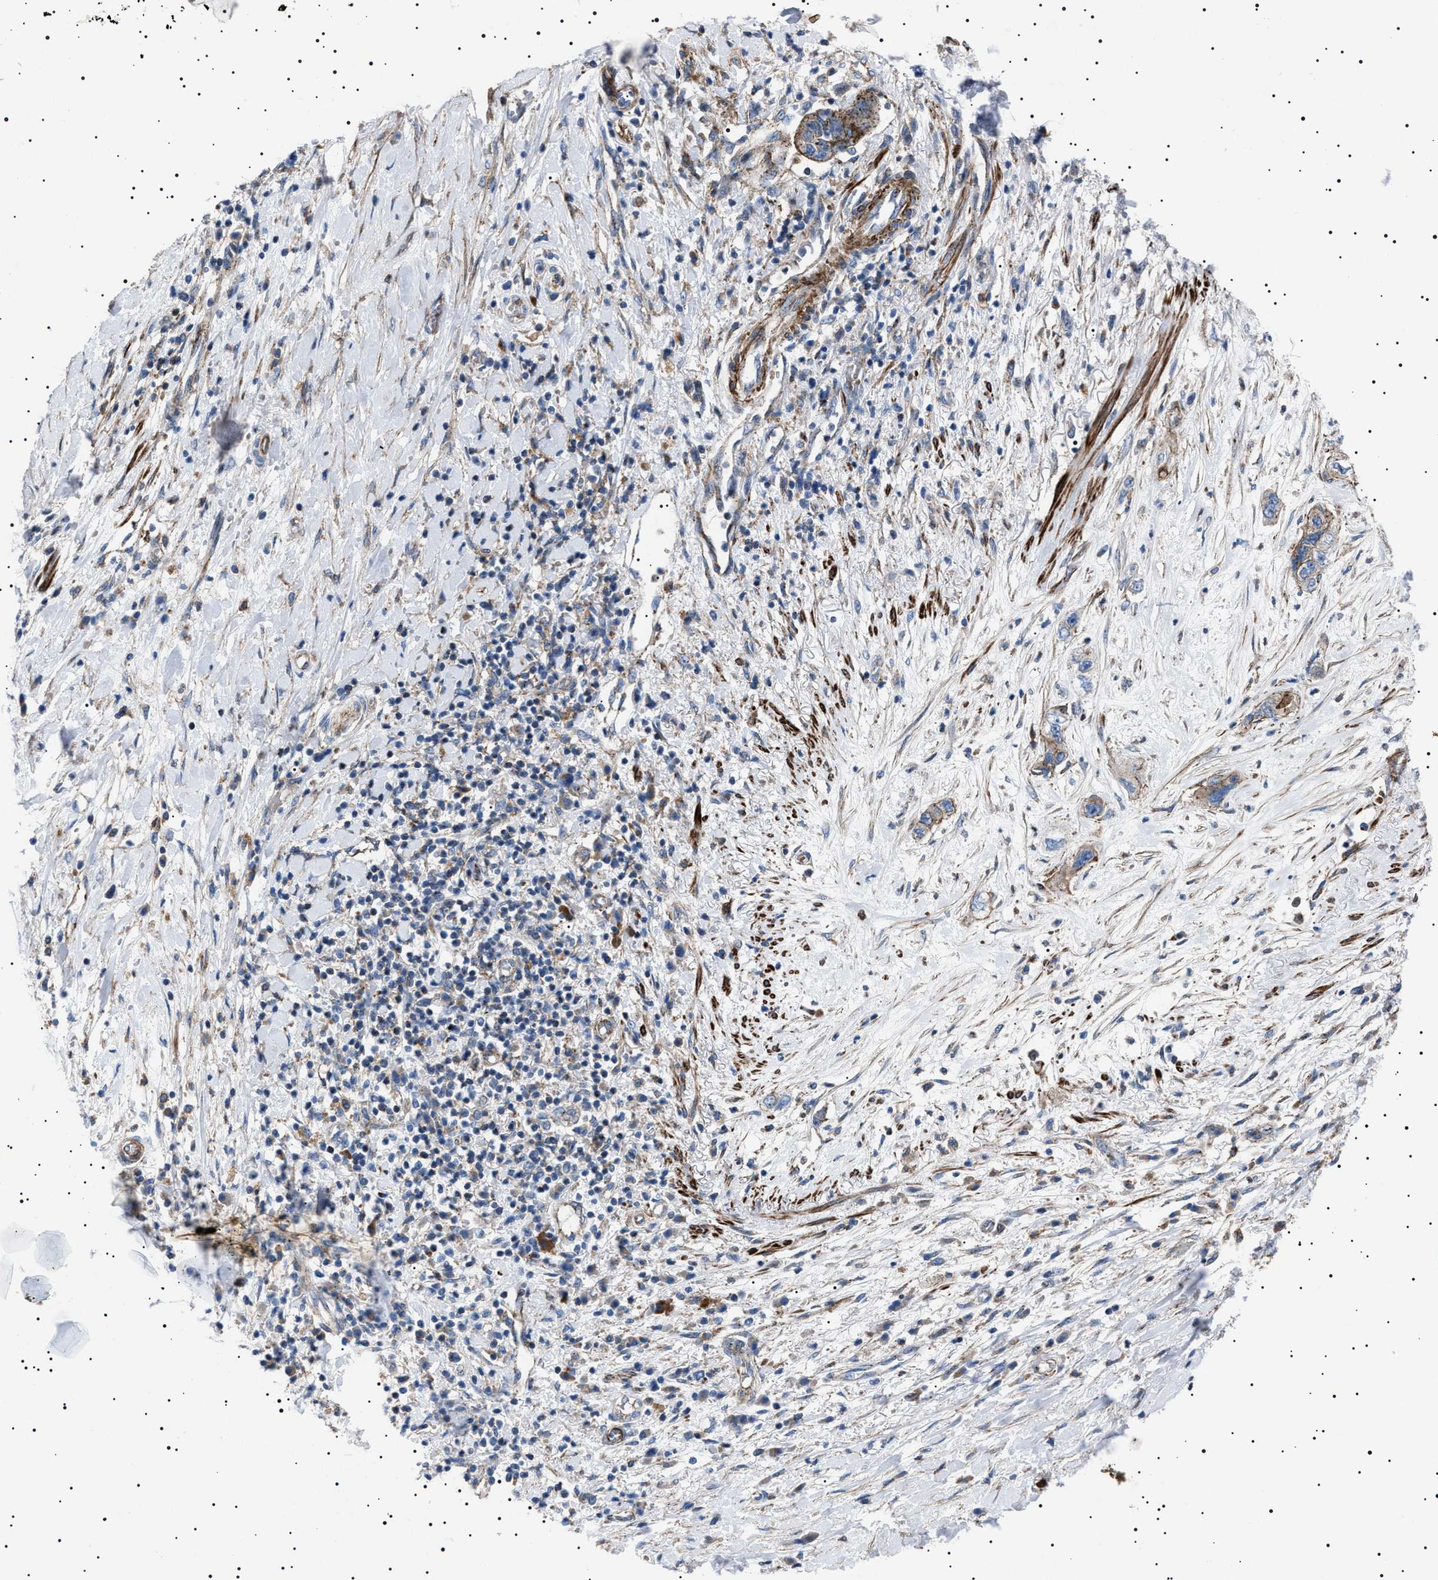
{"staining": {"intensity": "moderate", "quantity": "<25%", "location": "cytoplasmic/membranous"}, "tissue": "pancreatic cancer", "cell_type": "Tumor cells", "image_type": "cancer", "snomed": [{"axis": "morphology", "description": "Adenocarcinoma, NOS"}, {"axis": "topography", "description": "Pancreas"}], "caption": "Pancreatic adenocarcinoma stained for a protein (brown) exhibits moderate cytoplasmic/membranous positive staining in about <25% of tumor cells.", "gene": "NEU1", "patient": {"sex": "female", "age": 73}}